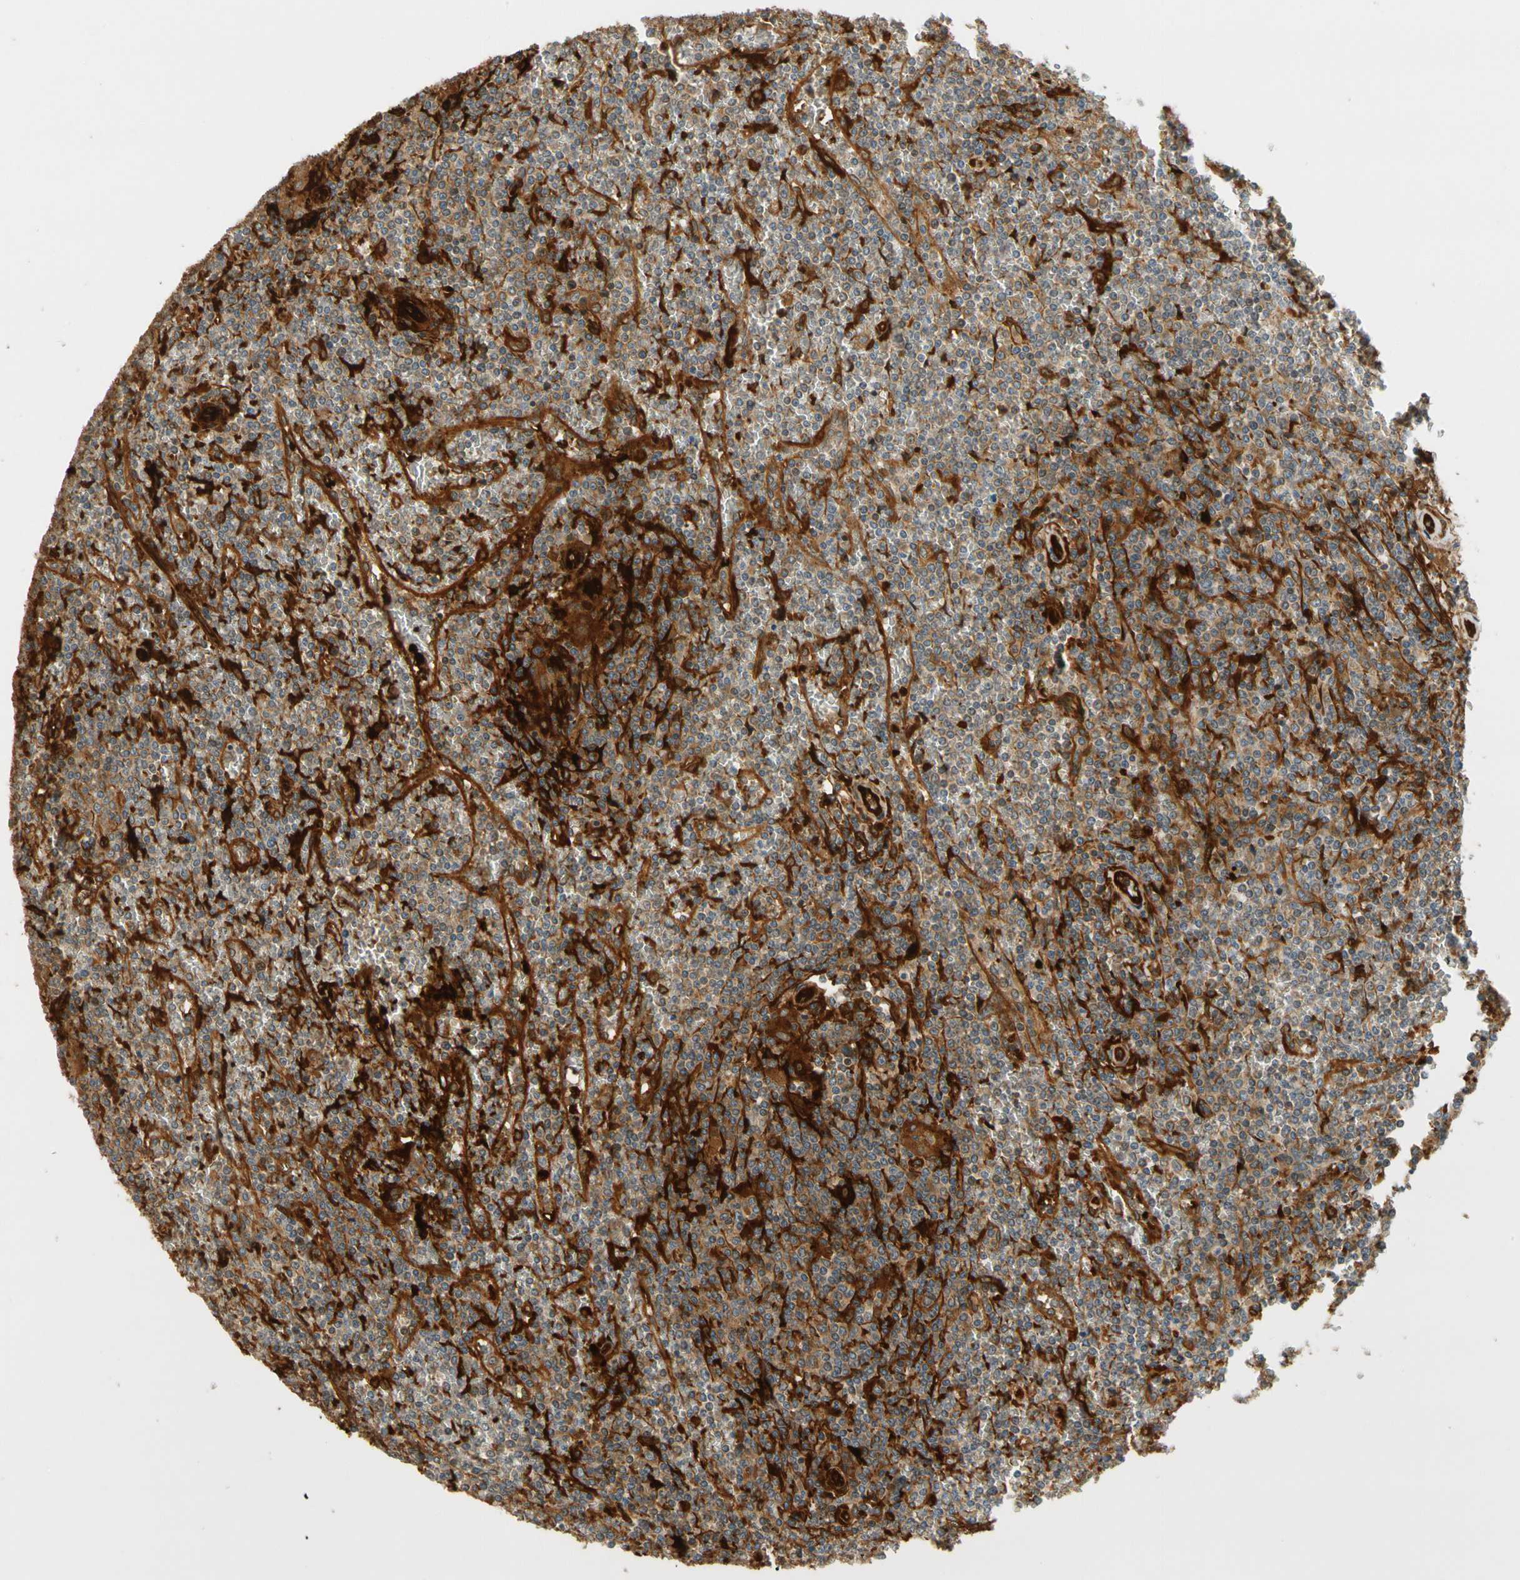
{"staining": {"intensity": "weak", "quantity": "25%-75%", "location": "cytoplasmic/membranous"}, "tissue": "lymphoma", "cell_type": "Tumor cells", "image_type": "cancer", "snomed": [{"axis": "morphology", "description": "Malignant lymphoma, non-Hodgkin's type, Low grade"}, {"axis": "topography", "description": "Spleen"}], "caption": "Weak cytoplasmic/membranous expression is seen in about 25%-75% of tumor cells in malignant lymphoma, non-Hodgkin's type (low-grade). (Brightfield microscopy of DAB IHC at high magnification).", "gene": "PARP14", "patient": {"sex": "female", "age": 19}}